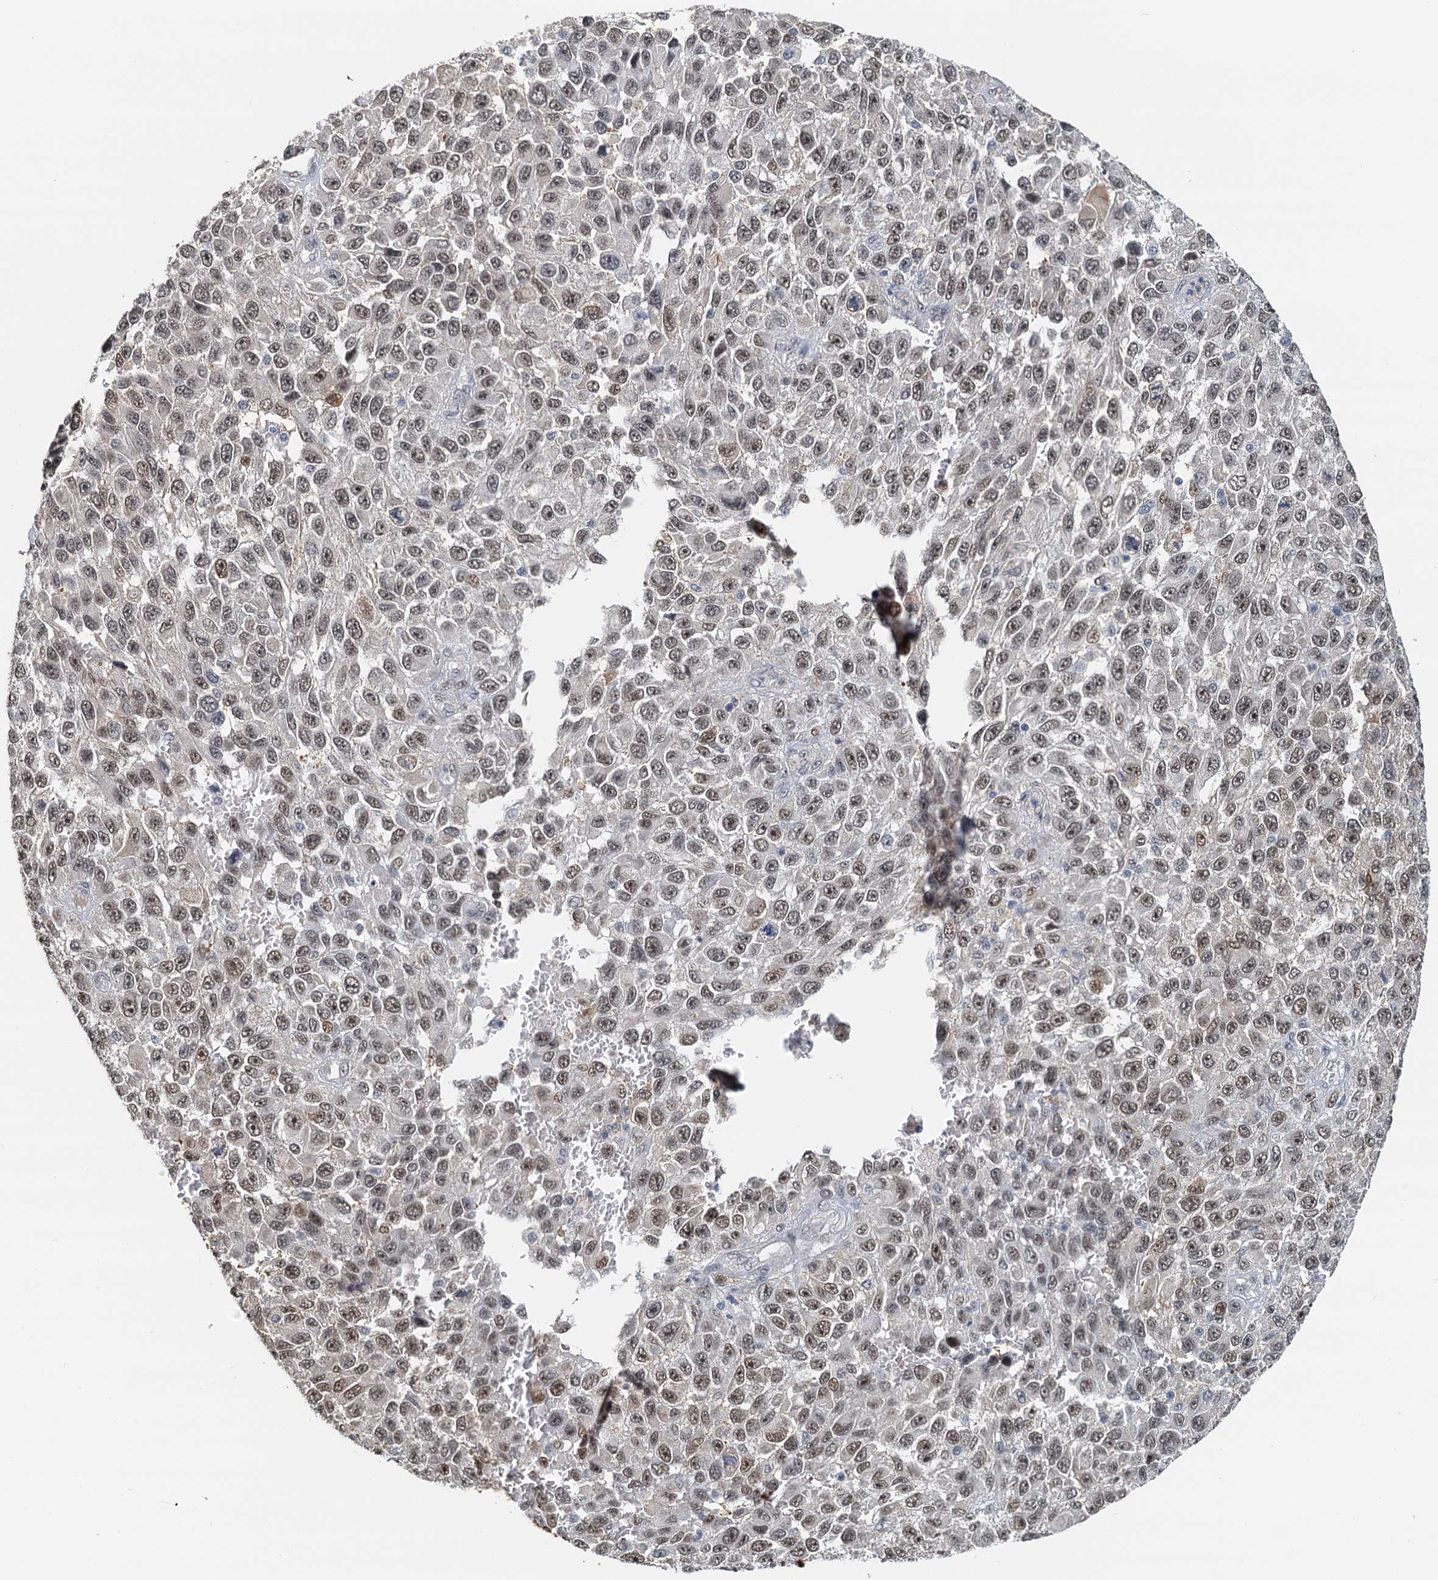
{"staining": {"intensity": "weak", "quantity": ">75%", "location": "nuclear"}, "tissue": "melanoma", "cell_type": "Tumor cells", "image_type": "cancer", "snomed": [{"axis": "morphology", "description": "Normal tissue, NOS"}, {"axis": "morphology", "description": "Malignant melanoma, NOS"}, {"axis": "topography", "description": "Skin"}], "caption": "The immunohistochemical stain labels weak nuclear positivity in tumor cells of malignant melanoma tissue. Nuclei are stained in blue.", "gene": "SPINDOC", "patient": {"sex": "female", "age": 96}}